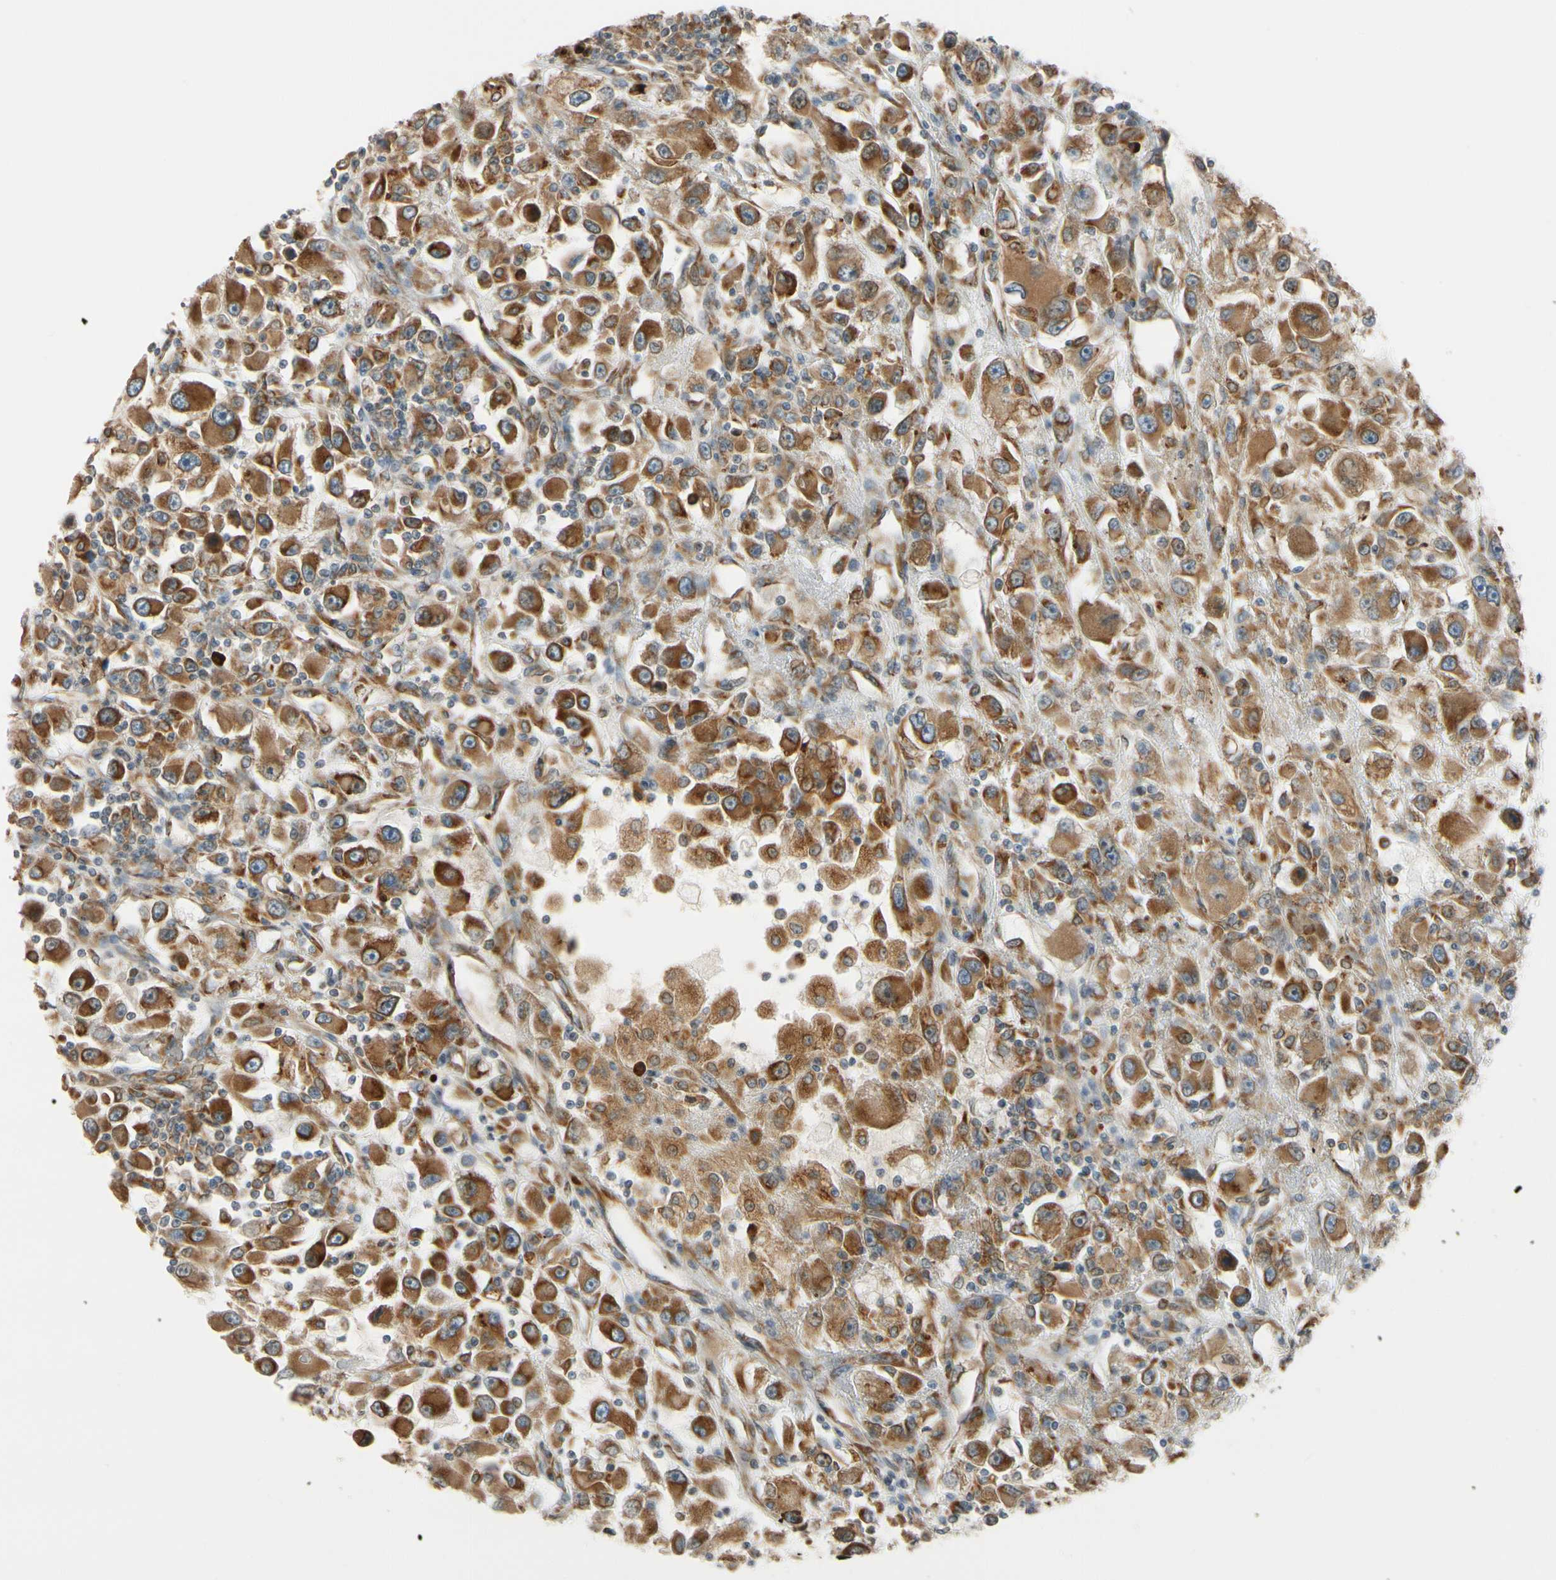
{"staining": {"intensity": "moderate", "quantity": ">75%", "location": "cytoplasmic/membranous"}, "tissue": "renal cancer", "cell_type": "Tumor cells", "image_type": "cancer", "snomed": [{"axis": "morphology", "description": "Adenocarcinoma, NOS"}, {"axis": "topography", "description": "Kidney"}], "caption": "IHC image of adenocarcinoma (renal) stained for a protein (brown), which reveals medium levels of moderate cytoplasmic/membranous expression in about >75% of tumor cells.", "gene": "RPN2", "patient": {"sex": "female", "age": 52}}